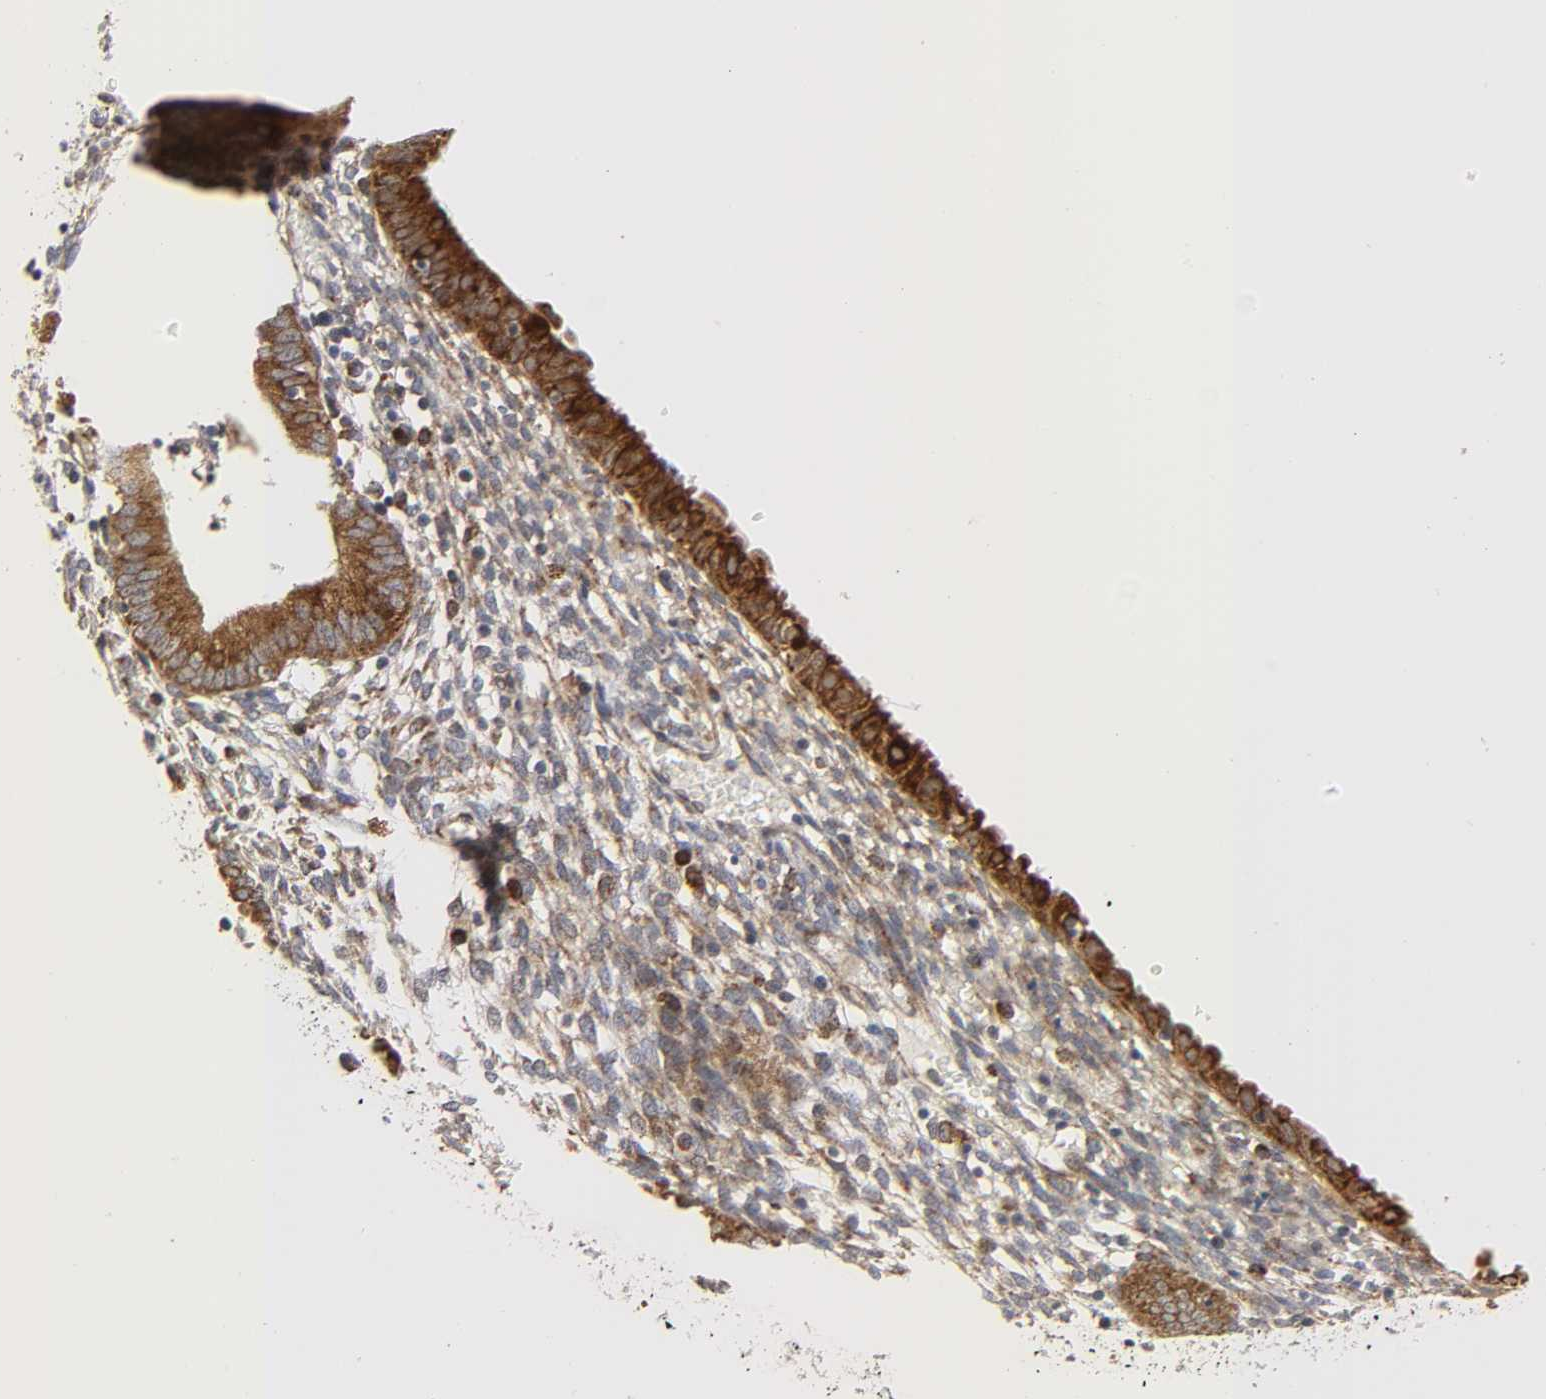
{"staining": {"intensity": "weak", "quantity": ">75%", "location": "cytoplasmic/membranous"}, "tissue": "endometrium", "cell_type": "Cells in endometrial stroma", "image_type": "normal", "snomed": [{"axis": "morphology", "description": "Normal tissue, NOS"}, {"axis": "topography", "description": "Endometrium"}], "caption": "Weak cytoplasmic/membranous protein expression is appreciated in about >75% of cells in endometrial stroma in endometrium. Using DAB (brown) and hematoxylin (blue) stains, captured at high magnification using brightfield microscopy.", "gene": "BAX", "patient": {"sex": "female", "age": 61}}